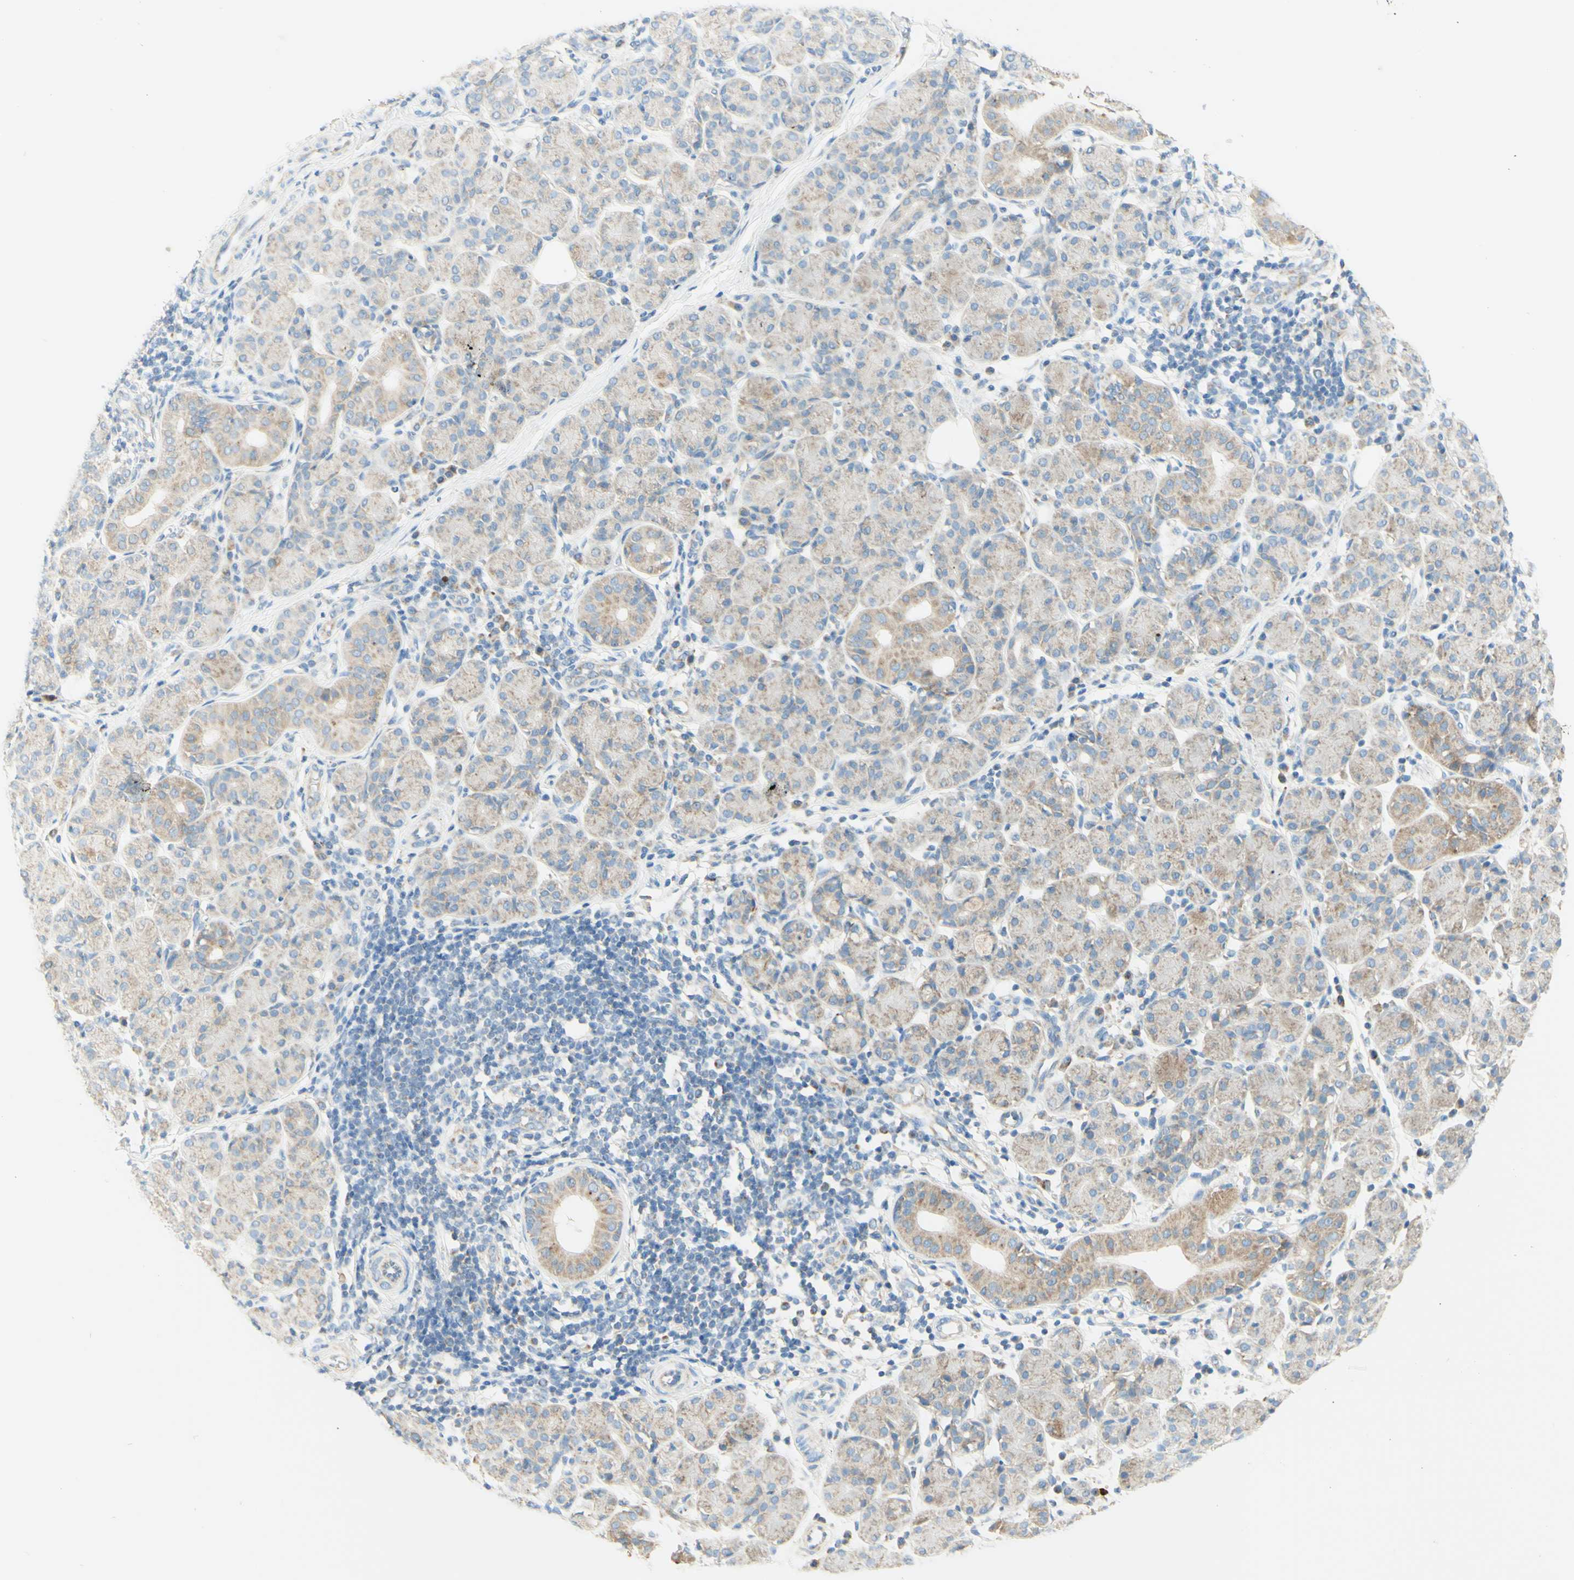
{"staining": {"intensity": "moderate", "quantity": "25%-75%", "location": "cytoplasmic/membranous"}, "tissue": "salivary gland", "cell_type": "Glandular cells", "image_type": "normal", "snomed": [{"axis": "morphology", "description": "Normal tissue, NOS"}, {"axis": "morphology", "description": "Inflammation, NOS"}, {"axis": "topography", "description": "Lymph node"}, {"axis": "topography", "description": "Salivary gland"}], "caption": "High-power microscopy captured an immunohistochemistry (IHC) photomicrograph of unremarkable salivary gland, revealing moderate cytoplasmic/membranous positivity in about 25%-75% of glandular cells. (Stains: DAB (3,3'-diaminobenzidine) in brown, nuclei in blue, Microscopy: brightfield microscopy at high magnification).", "gene": "ARMC10", "patient": {"sex": "male", "age": 3}}